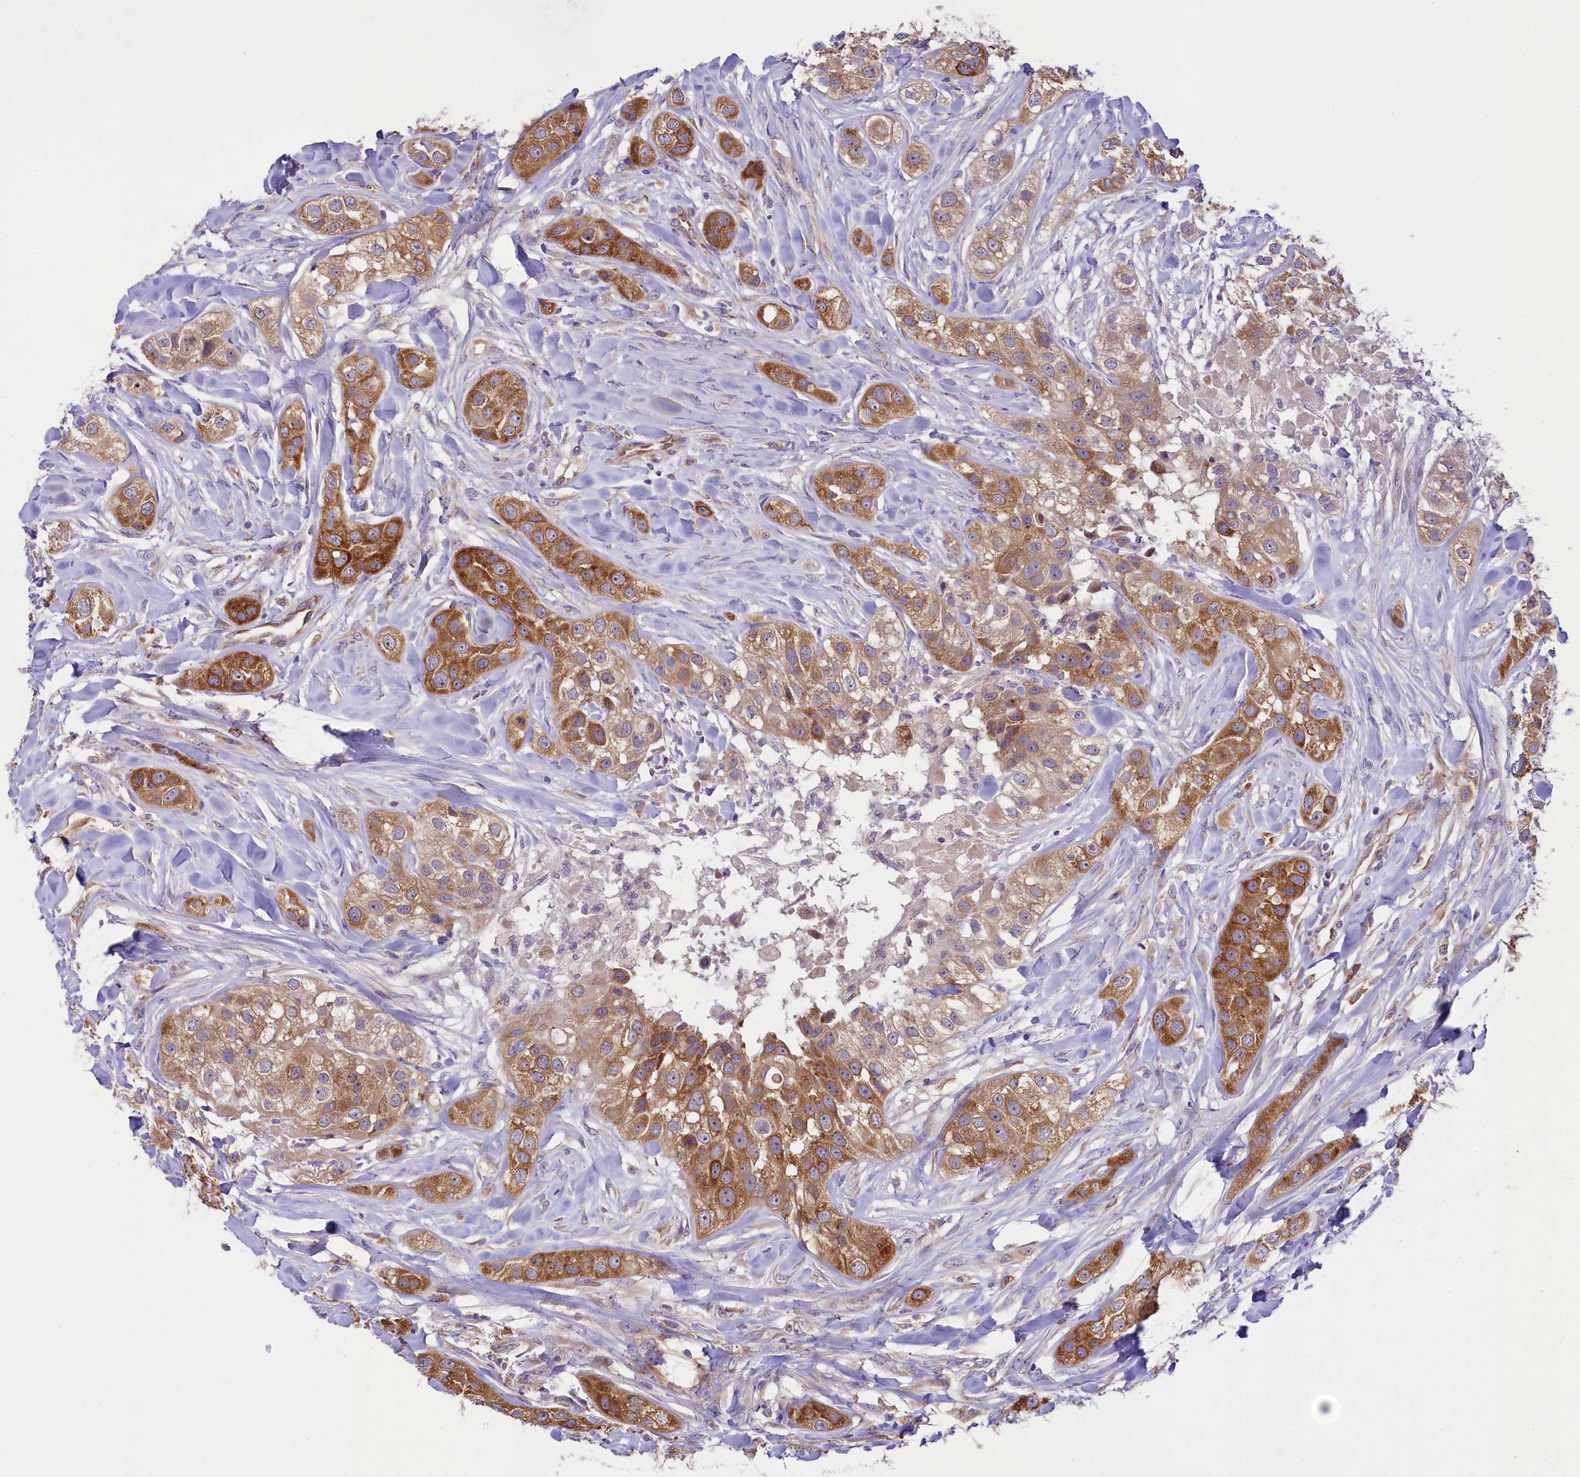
{"staining": {"intensity": "strong", "quantity": "25%-75%", "location": "cytoplasmic/membranous"}, "tissue": "head and neck cancer", "cell_type": "Tumor cells", "image_type": "cancer", "snomed": [{"axis": "morphology", "description": "Normal tissue, NOS"}, {"axis": "morphology", "description": "Squamous cell carcinoma, NOS"}, {"axis": "topography", "description": "Skeletal muscle"}, {"axis": "topography", "description": "Head-Neck"}], "caption": "IHC of human head and neck cancer (squamous cell carcinoma) displays high levels of strong cytoplasmic/membranous positivity in about 25%-75% of tumor cells.", "gene": "LARP4", "patient": {"sex": "male", "age": 51}}